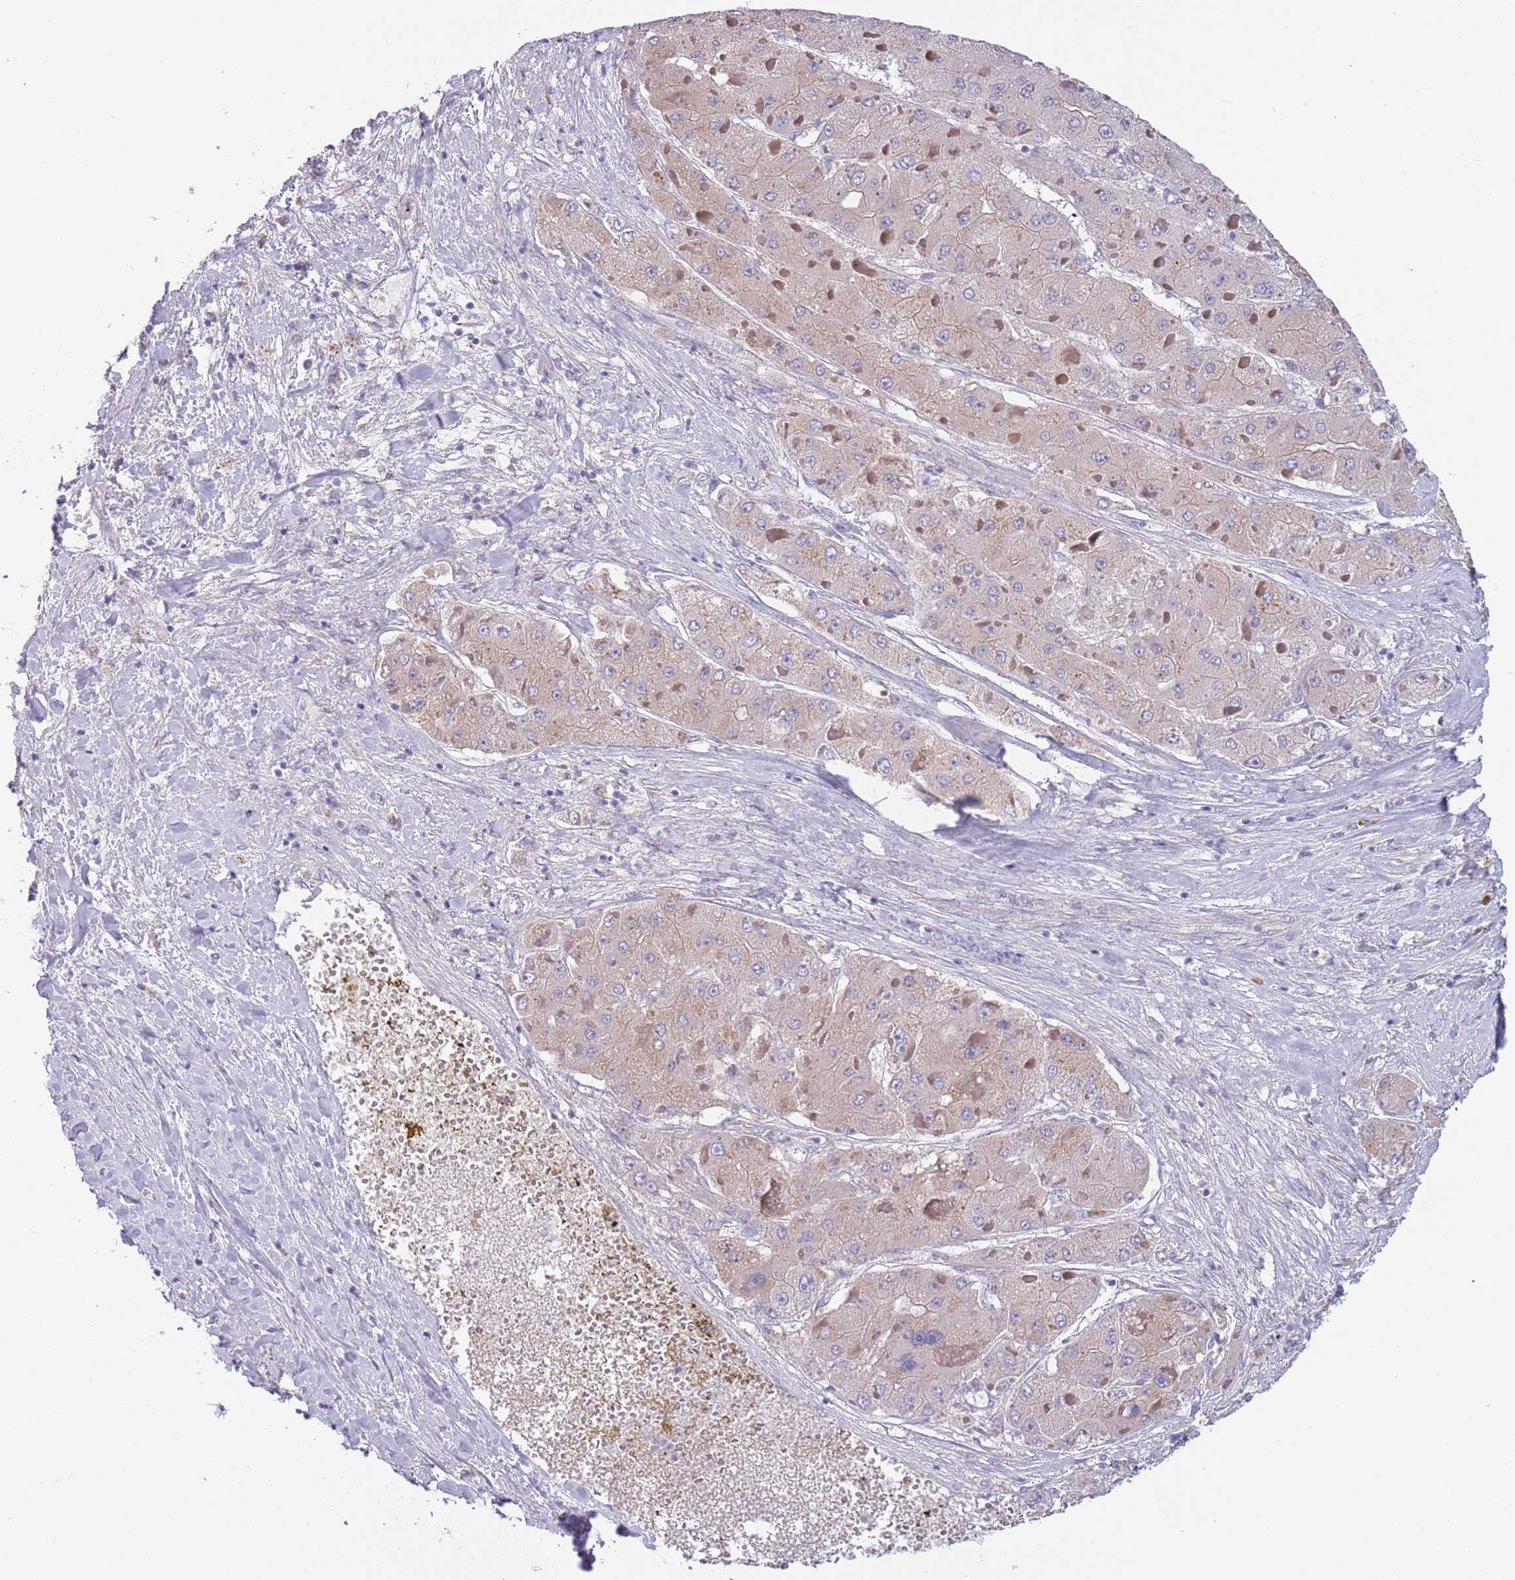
{"staining": {"intensity": "weak", "quantity": "<25%", "location": "cytoplasmic/membranous"}, "tissue": "liver cancer", "cell_type": "Tumor cells", "image_type": "cancer", "snomed": [{"axis": "morphology", "description": "Carcinoma, Hepatocellular, NOS"}, {"axis": "topography", "description": "Liver"}], "caption": "A high-resolution image shows IHC staining of liver cancer (hepatocellular carcinoma), which shows no significant expression in tumor cells.", "gene": "MAN1C1", "patient": {"sex": "female", "age": 73}}